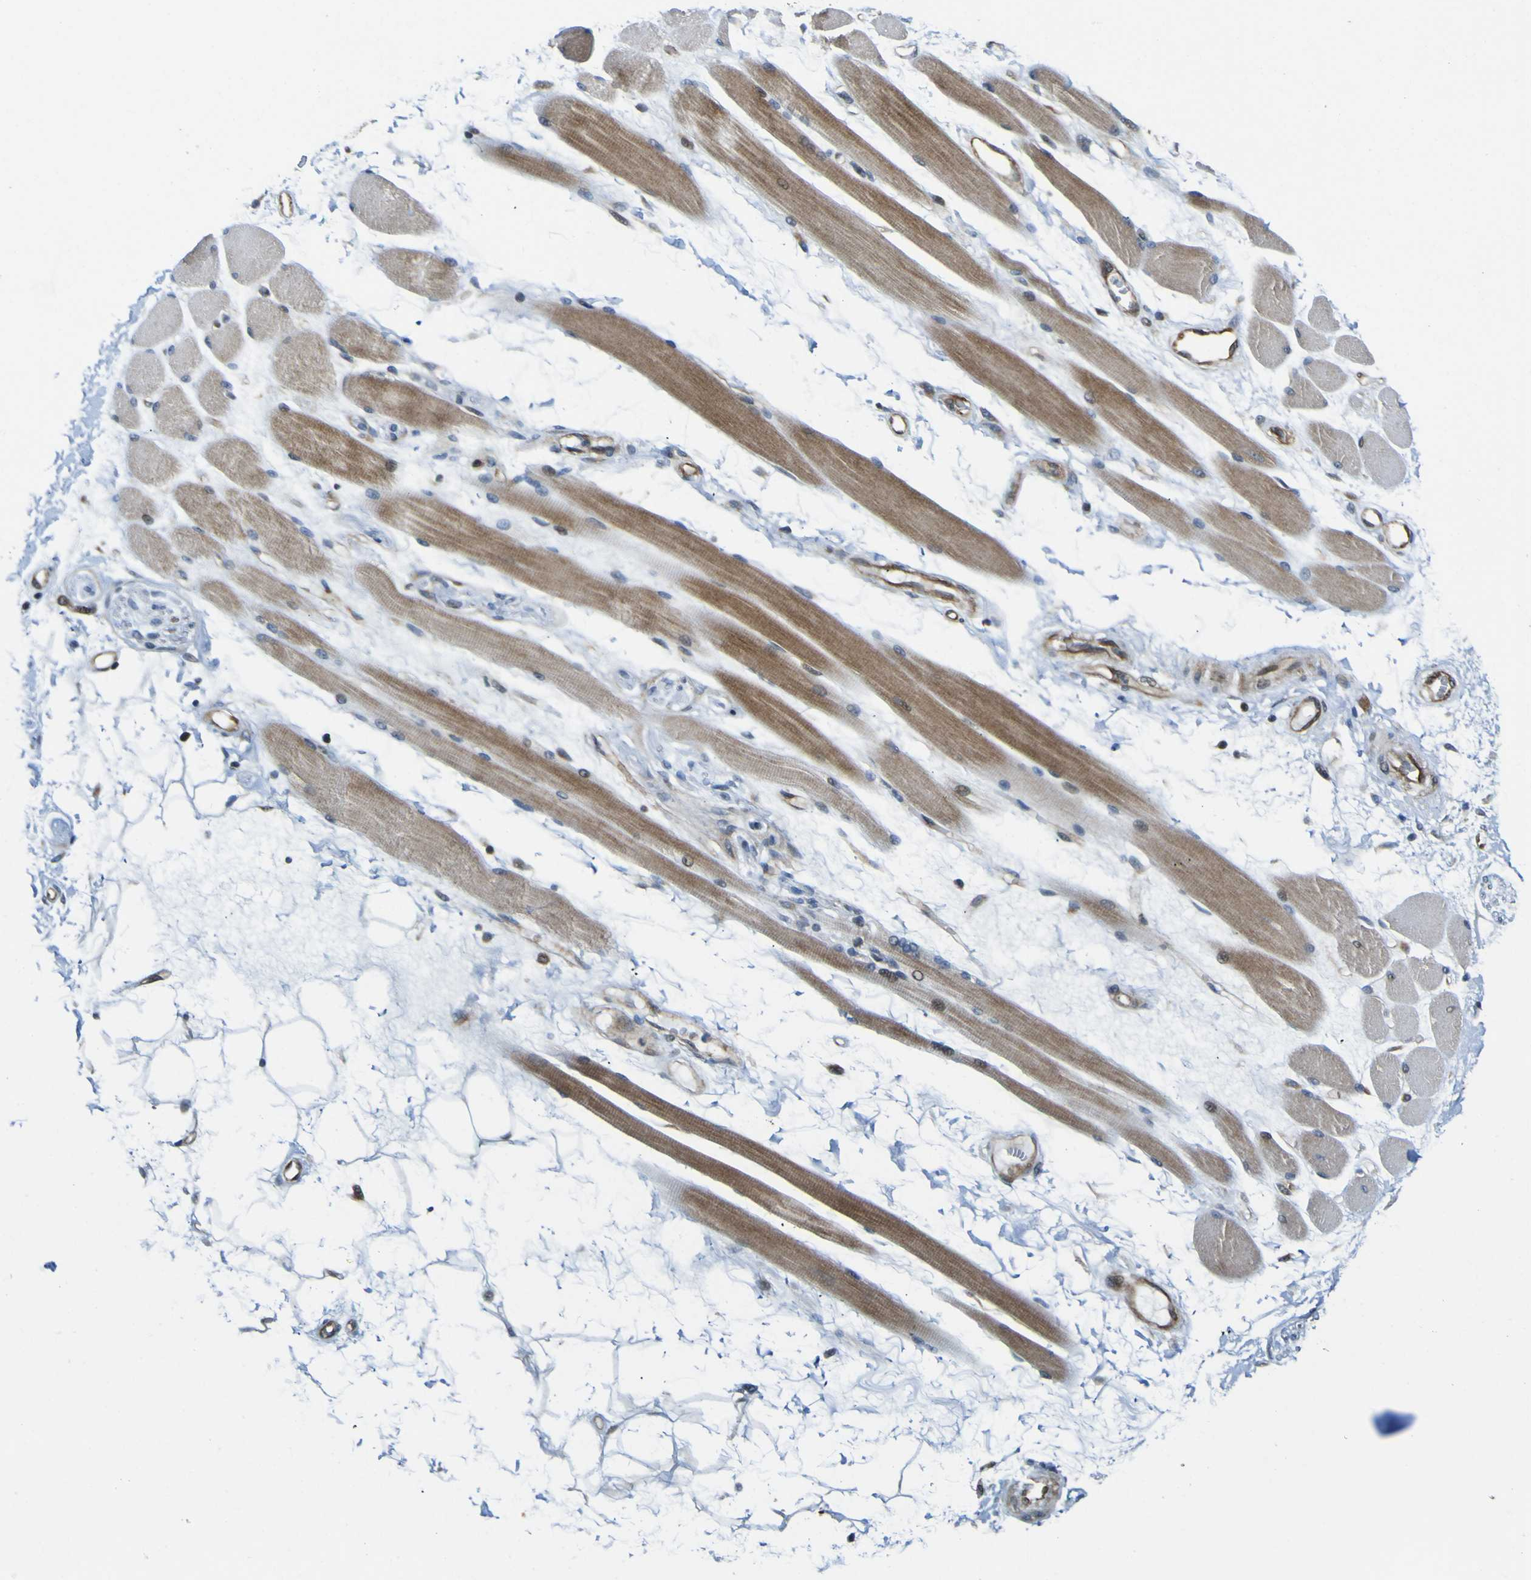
{"staining": {"intensity": "moderate", "quantity": ">75%", "location": "cytoplasmic/membranous"}, "tissue": "skeletal muscle", "cell_type": "Myocytes", "image_type": "normal", "snomed": [{"axis": "morphology", "description": "Normal tissue, NOS"}, {"axis": "topography", "description": "Skeletal muscle"}, {"axis": "topography", "description": "Peripheral nerve tissue"}], "caption": "Immunohistochemistry (IHC) (DAB) staining of benign human skeletal muscle demonstrates moderate cytoplasmic/membranous protein expression in about >75% of myocytes.", "gene": "KDM7A", "patient": {"sex": "female", "age": 84}}